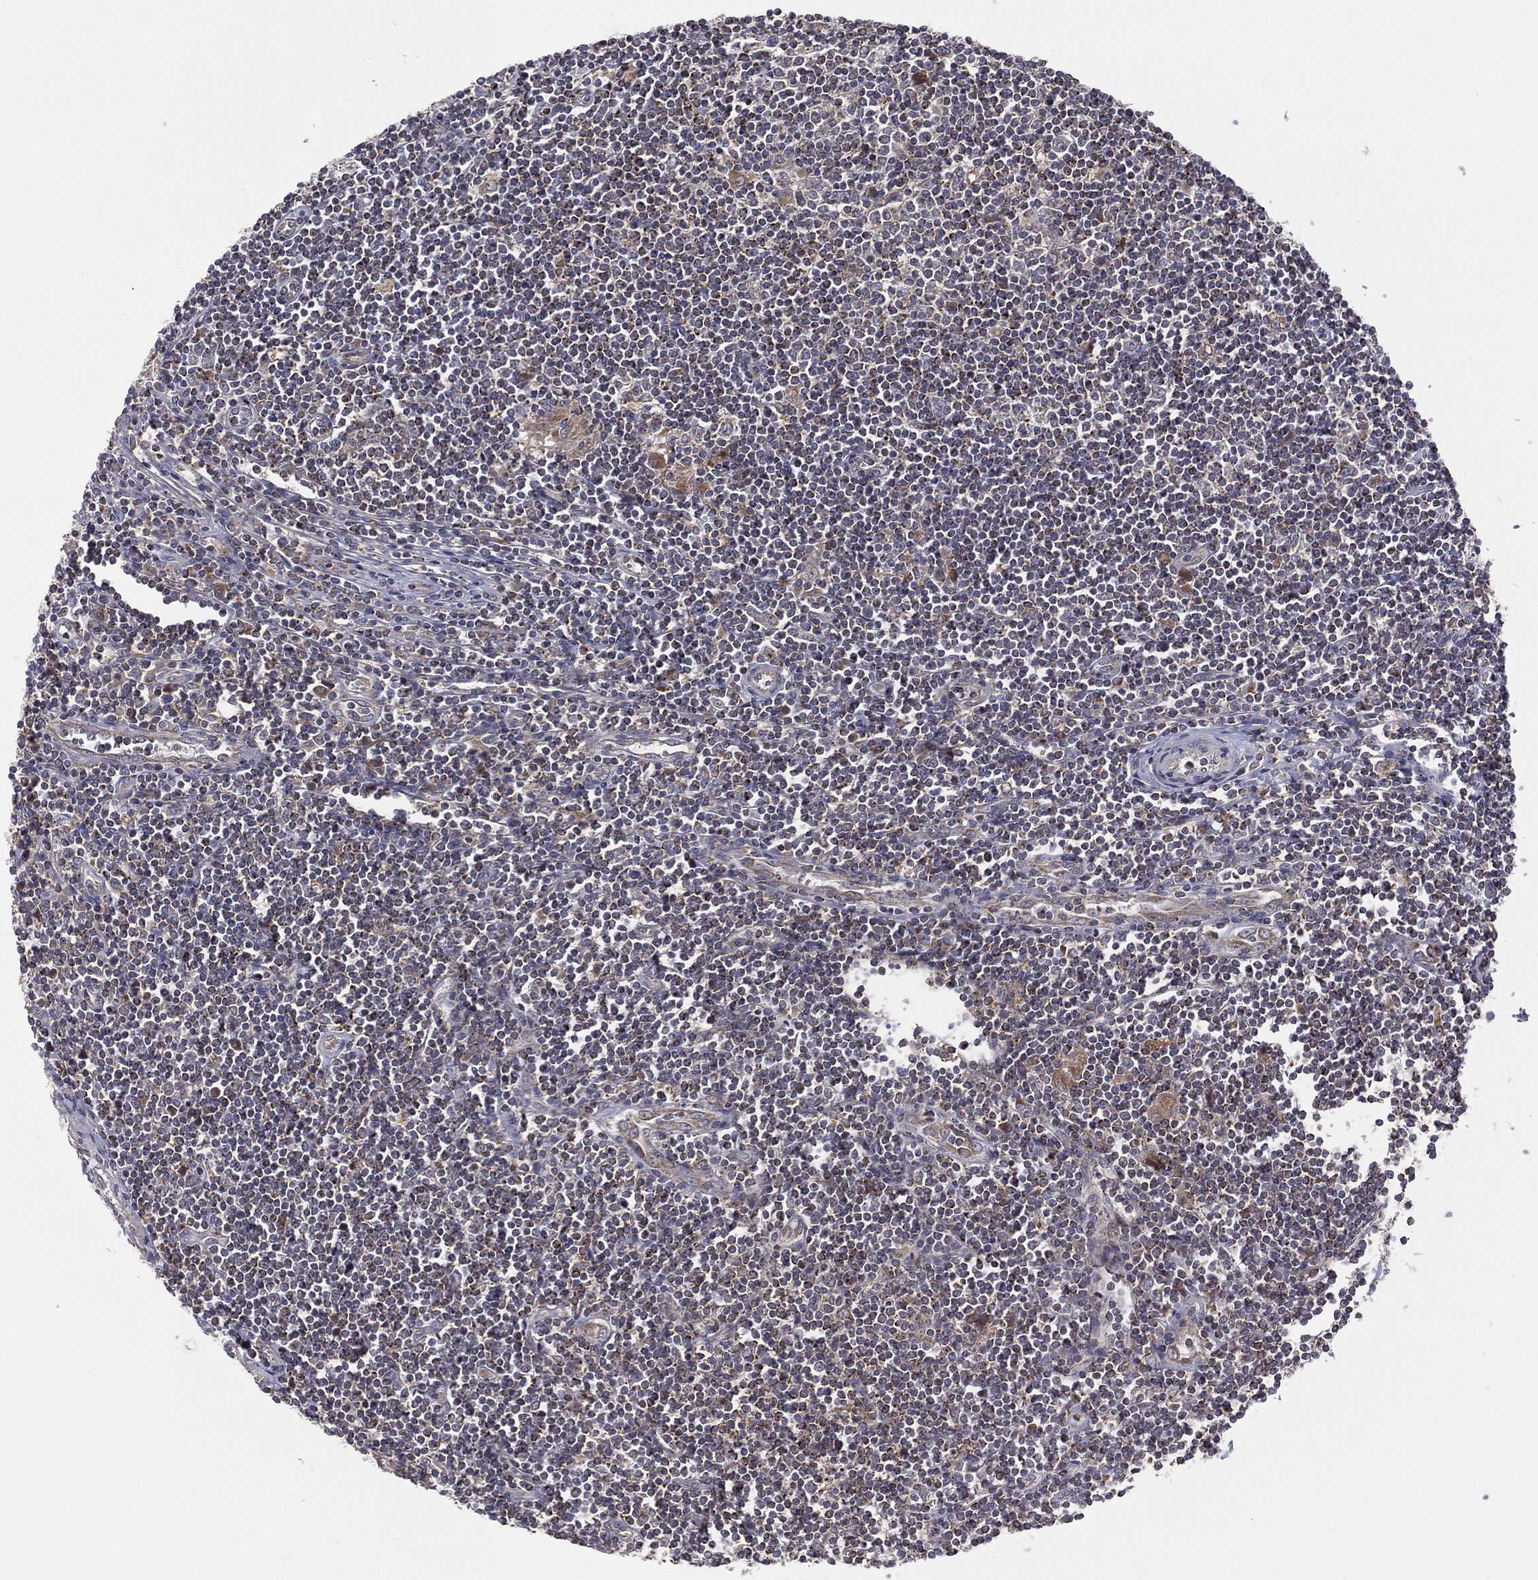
{"staining": {"intensity": "moderate", "quantity": ">75%", "location": "cytoplasmic/membranous"}, "tissue": "lymphoma", "cell_type": "Tumor cells", "image_type": "cancer", "snomed": [{"axis": "morphology", "description": "Hodgkin's disease, NOS"}, {"axis": "topography", "description": "Lymph node"}], "caption": "A medium amount of moderate cytoplasmic/membranous expression is seen in about >75% of tumor cells in Hodgkin's disease tissue. Immunohistochemistry stains the protein of interest in brown and the nuclei are stained blue.", "gene": "STARD3", "patient": {"sex": "male", "age": 40}}